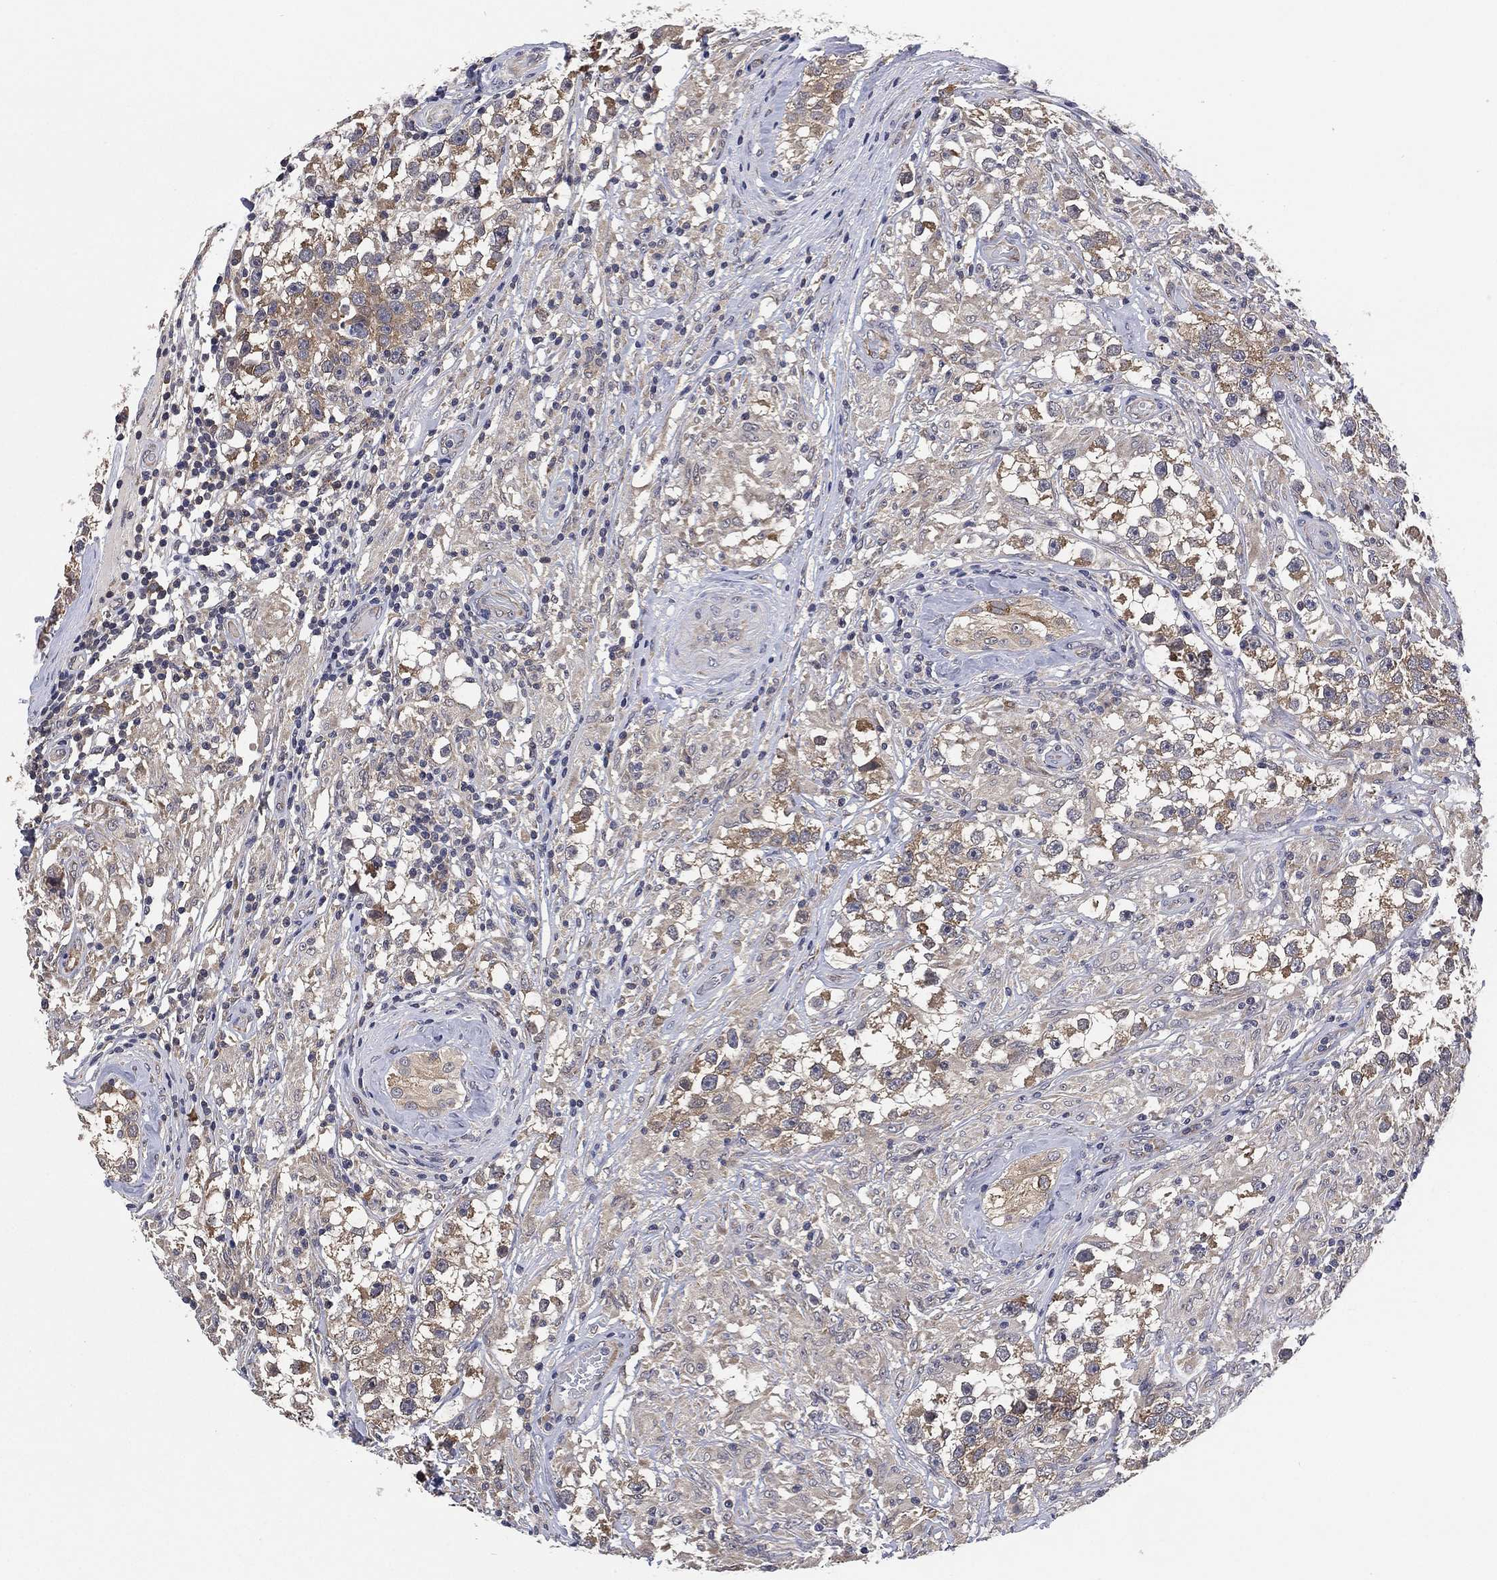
{"staining": {"intensity": "weak", "quantity": "<25%", "location": "cytoplasmic/membranous"}, "tissue": "testis cancer", "cell_type": "Tumor cells", "image_type": "cancer", "snomed": [{"axis": "morphology", "description": "Seminoma, NOS"}, {"axis": "topography", "description": "Testis"}], "caption": "DAB (3,3'-diaminobenzidine) immunohistochemical staining of human testis cancer (seminoma) shows no significant staining in tumor cells.", "gene": "SELENOO", "patient": {"sex": "male", "age": 46}}